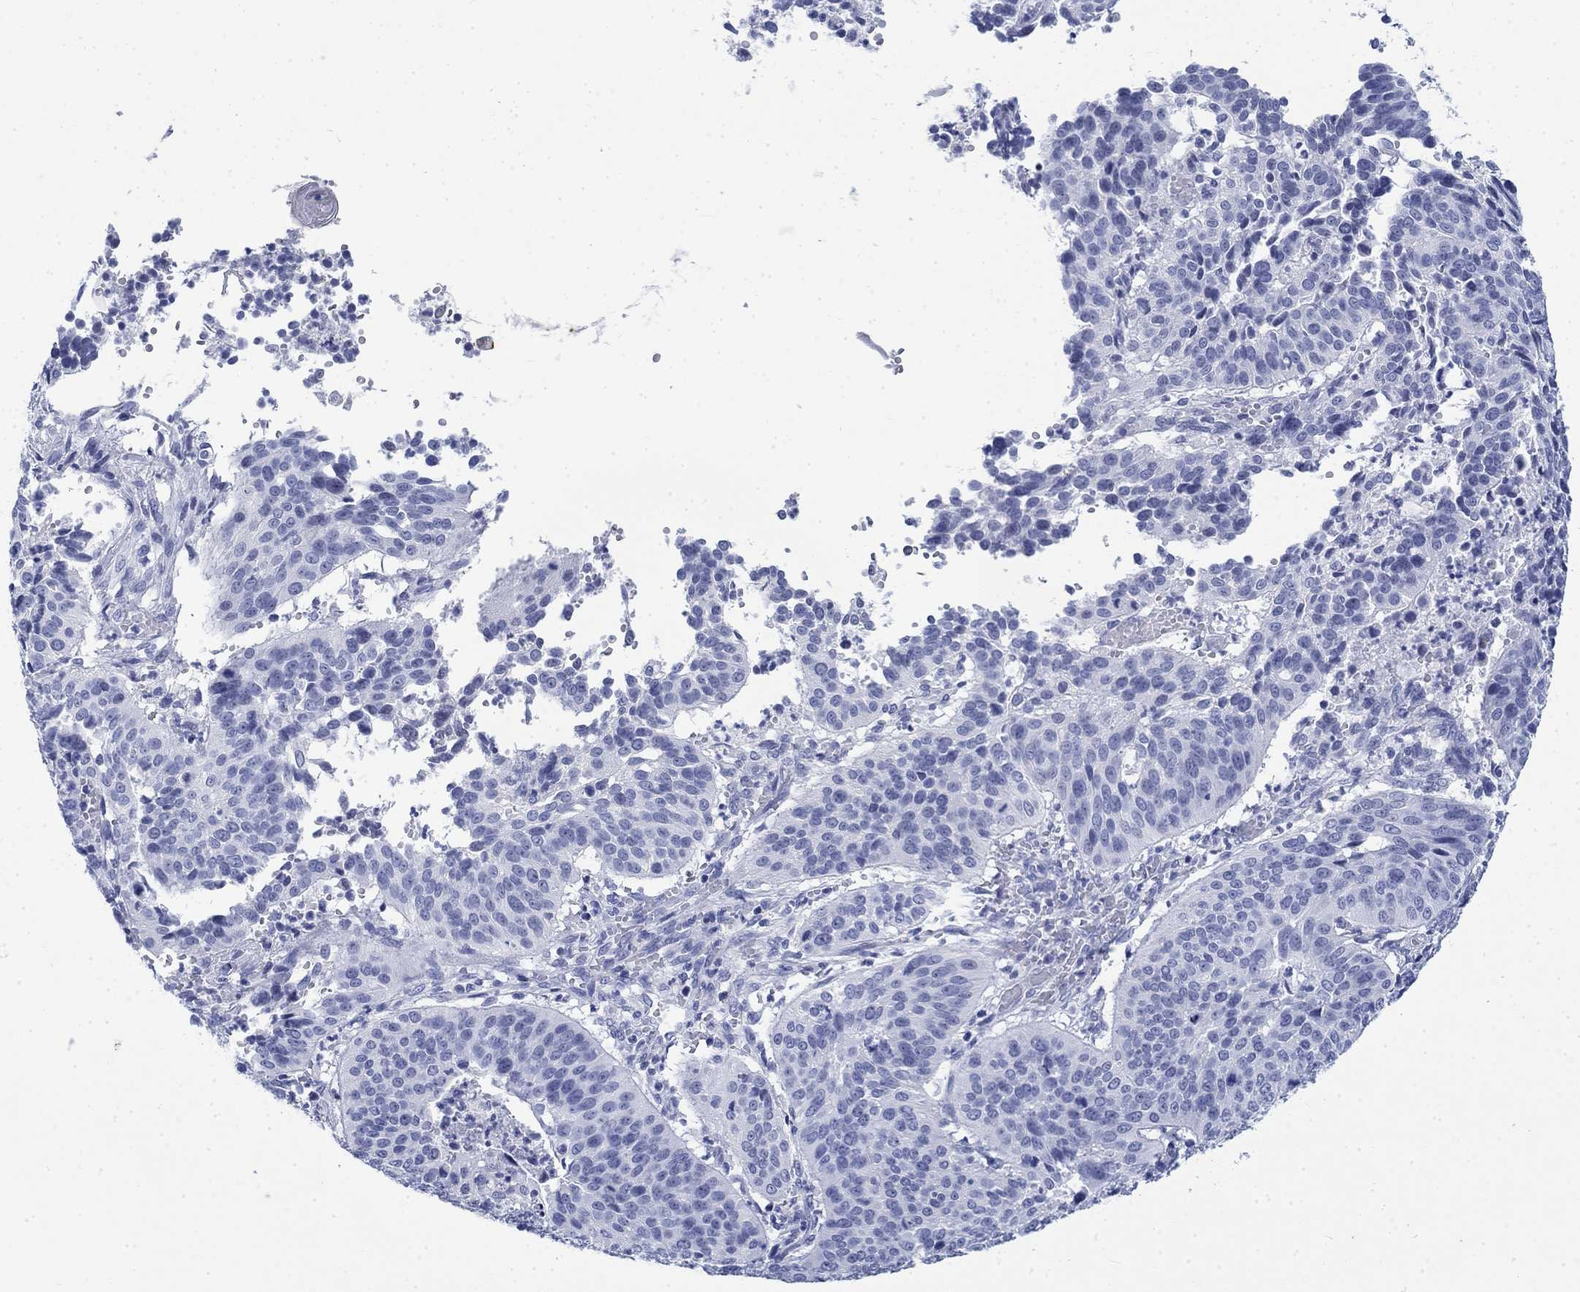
{"staining": {"intensity": "negative", "quantity": "none", "location": "none"}, "tissue": "cervical cancer", "cell_type": "Tumor cells", "image_type": "cancer", "snomed": [{"axis": "morphology", "description": "Normal tissue, NOS"}, {"axis": "morphology", "description": "Squamous cell carcinoma, NOS"}, {"axis": "topography", "description": "Cervix"}], "caption": "Protein analysis of cervical squamous cell carcinoma shows no significant staining in tumor cells. The staining is performed using DAB brown chromogen with nuclei counter-stained in using hematoxylin.", "gene": "KRT76", "patient": {"sex": "female", "age": 39}}